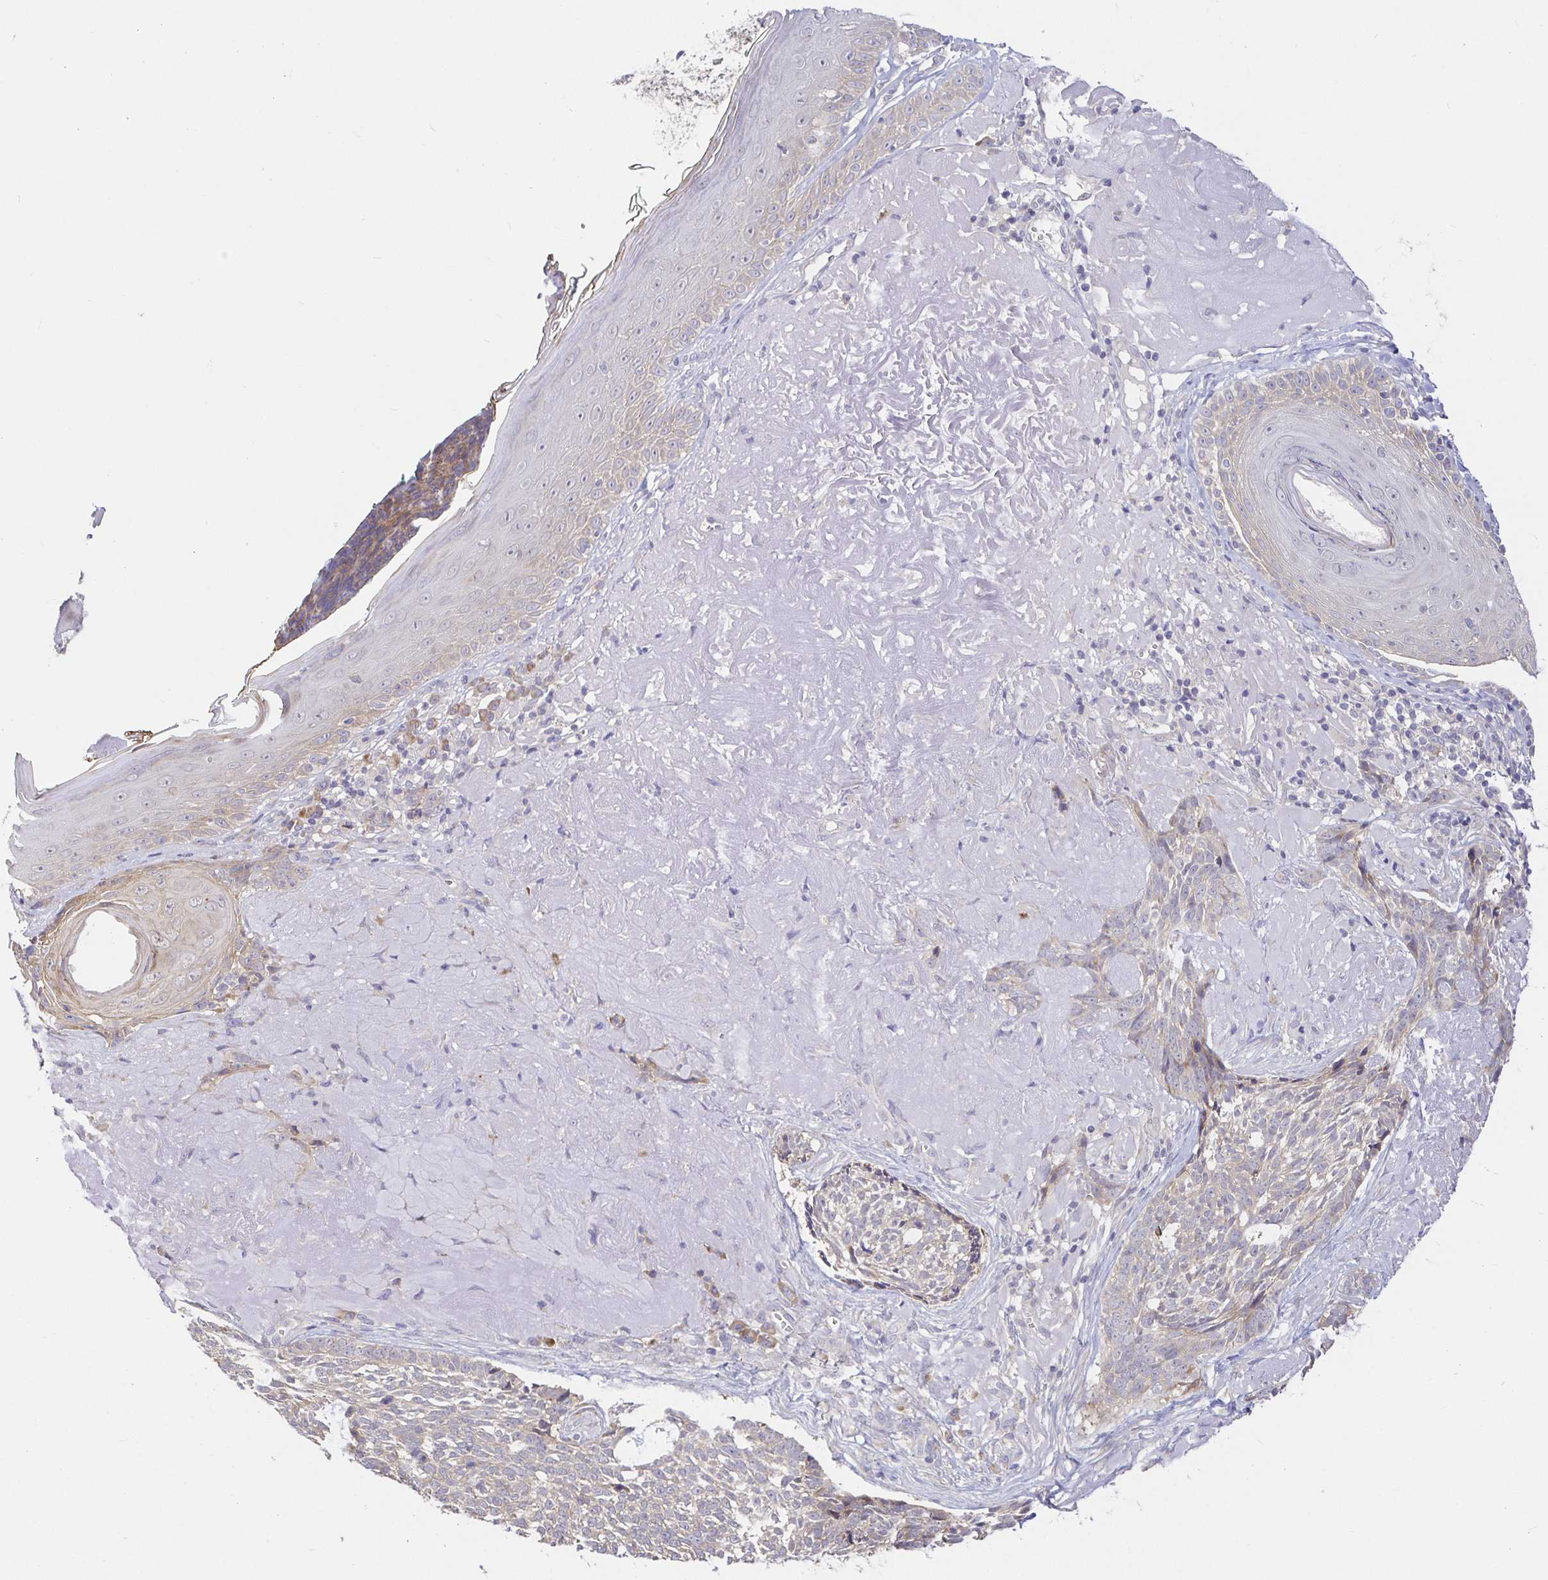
{"staining": {"intensity": "weak", "quantity": "25%-75%", "location": "cytoplasmic/membranous"}, "tissue": "skin cancer", "cell_type": "Tumor cells", "image_type": "cancer", "snomed": [{"axis": "morphology", "description": "Basal cell carcinoma"}, {"axis": "topography", "description": "Skin"}, {"axis": "topography", "description": "Skin of face"}], "caption": "Protein analysis of skin cancer tissue exhibits weak cytoplasmic/membranous expression in about 25%-75% of tumor cells.", "gene": "ZDHHC11", "patient": {"sex": "female", "age": 95}}